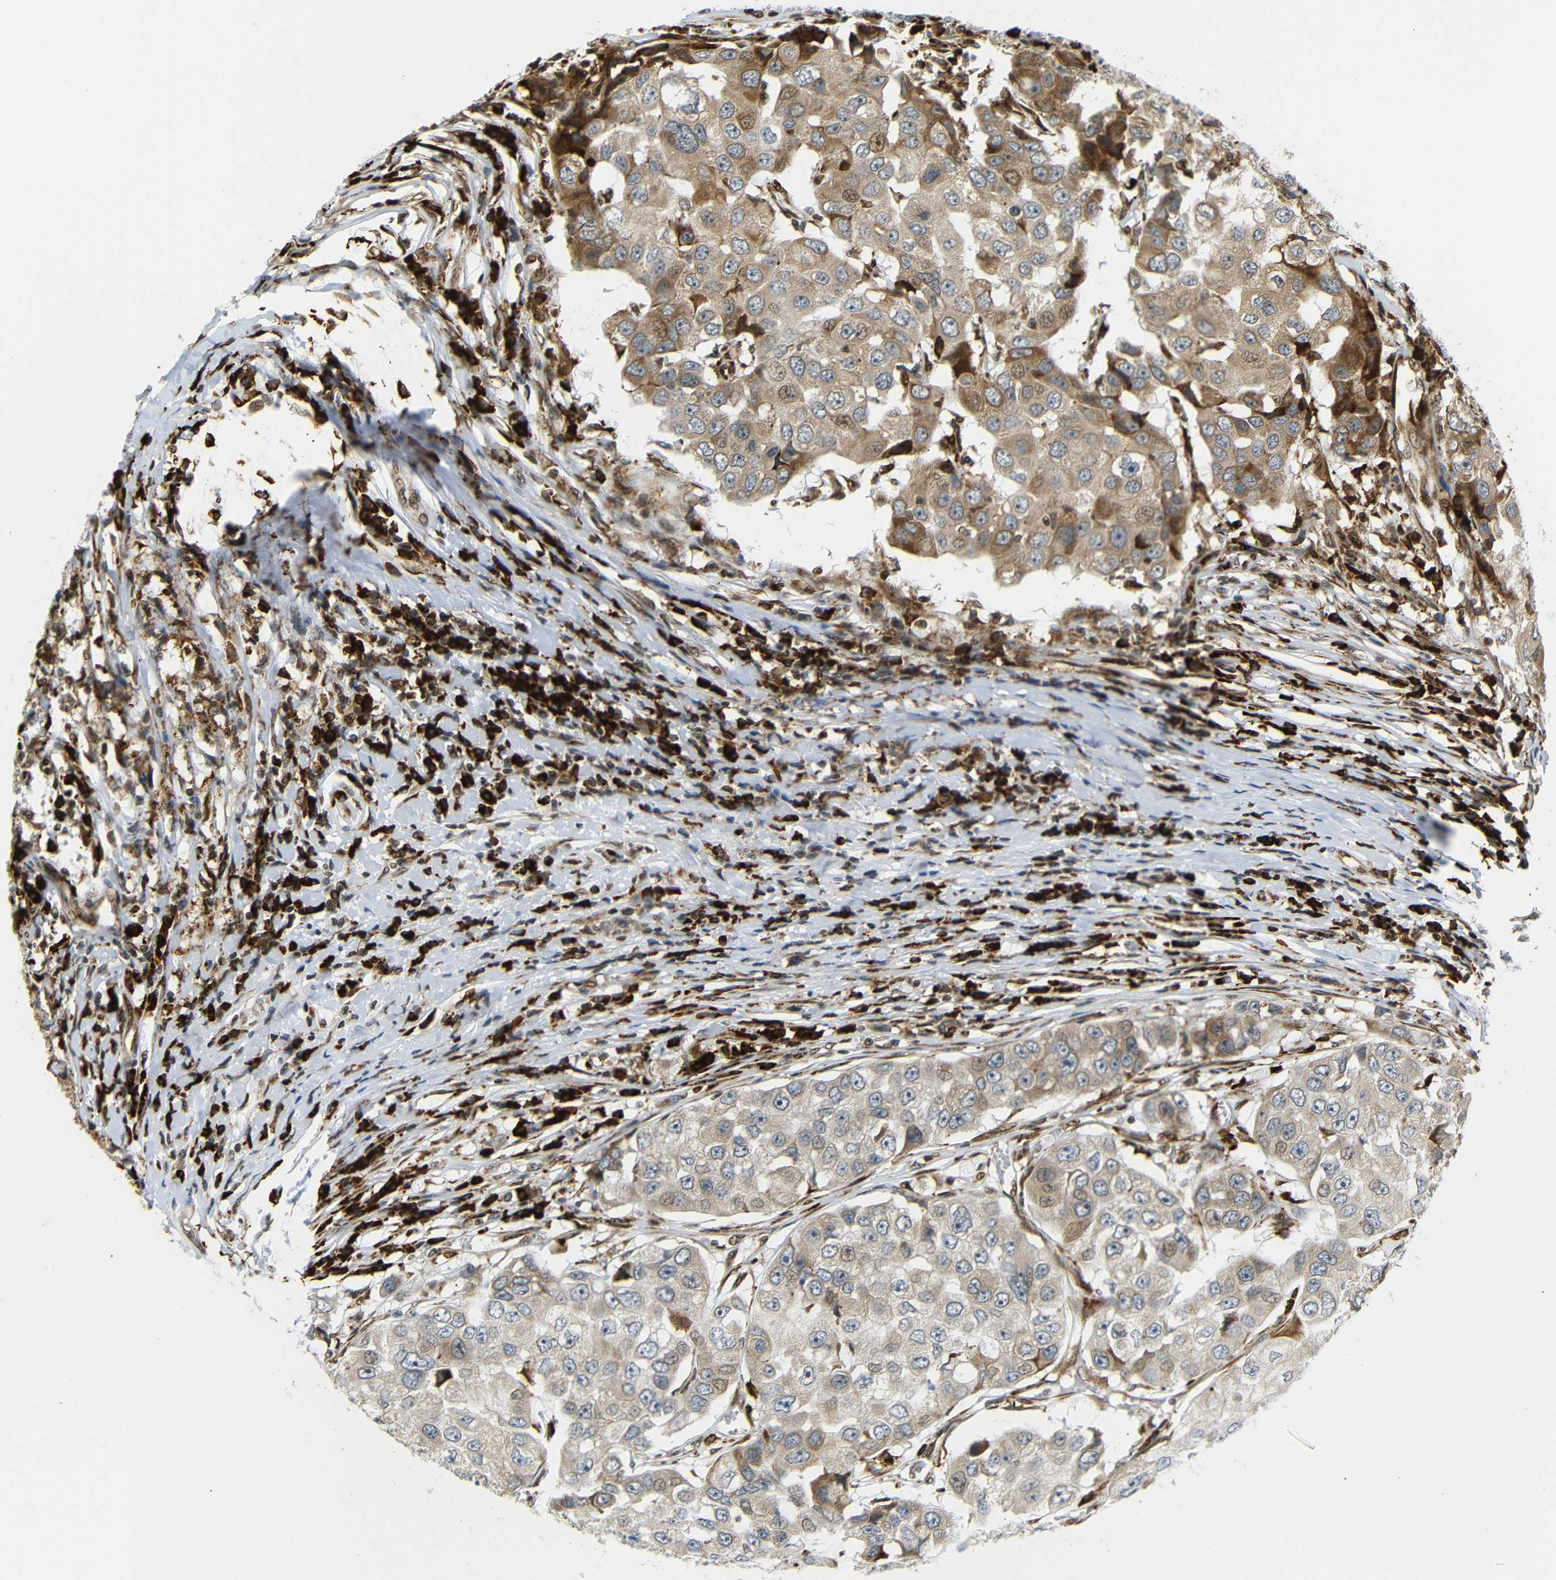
{"staining": {"intensity": "weak", "quantity": ">75%", "location": "cytoplasmic/membranous"}, "tissue": "breast cancer", "cell_type": "Tumor cells", "image_type": "cancer", "snomed": [{"axis": "morphology", "description": "Duct carcinoma"}, {"axis": "topography", "description": "Breast"}], "caption": "Immunohistochemical staining of breast cancer (infiltrating ductal carcinoma) demonstrates low levels of weak cytoplasmic/membranous protein staining in approximately >75% of tumor cells.", "gene": "SPCS2", "patient": {"sex": "female", "age": 27}}